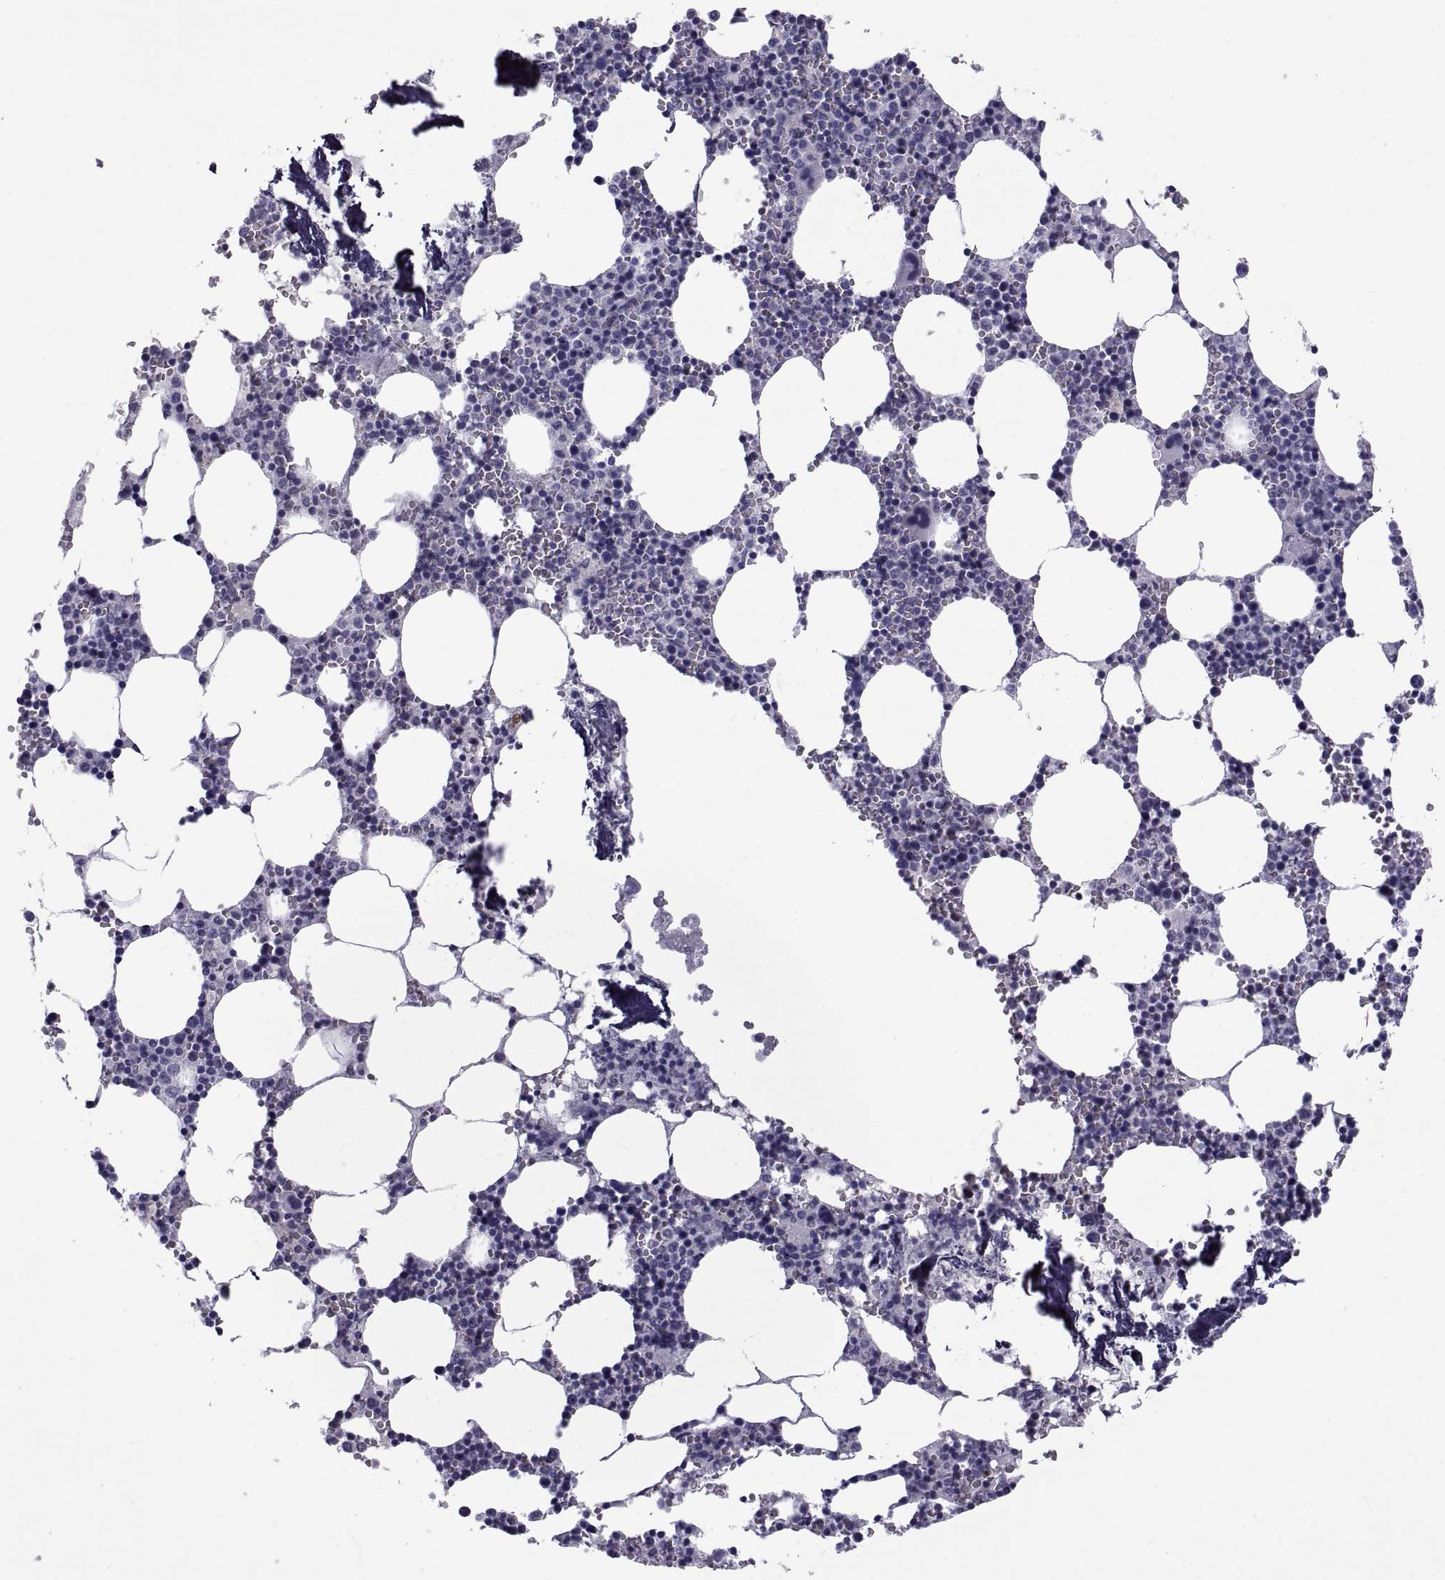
{"staining": {"intensity": "negative", "quantity": "none", "location": "none"}, "tissue": "bone marrow", "cell_type": "Hematopoietic cells", "image_type": "normal", "snomed": [{"axis": "morphology", "description": "Normal tissue, NOS"}, {"axis": "topography", "description": "Bone marrow"}], "caption": "High power microscopy histopathology image of an immunohistochemistry photomicrograph of normal bone marrow, revealing no significant expression in hematopoietic cells.", "gene": "MAGEB1", "patient": {"sex": "female", "age": 64}}